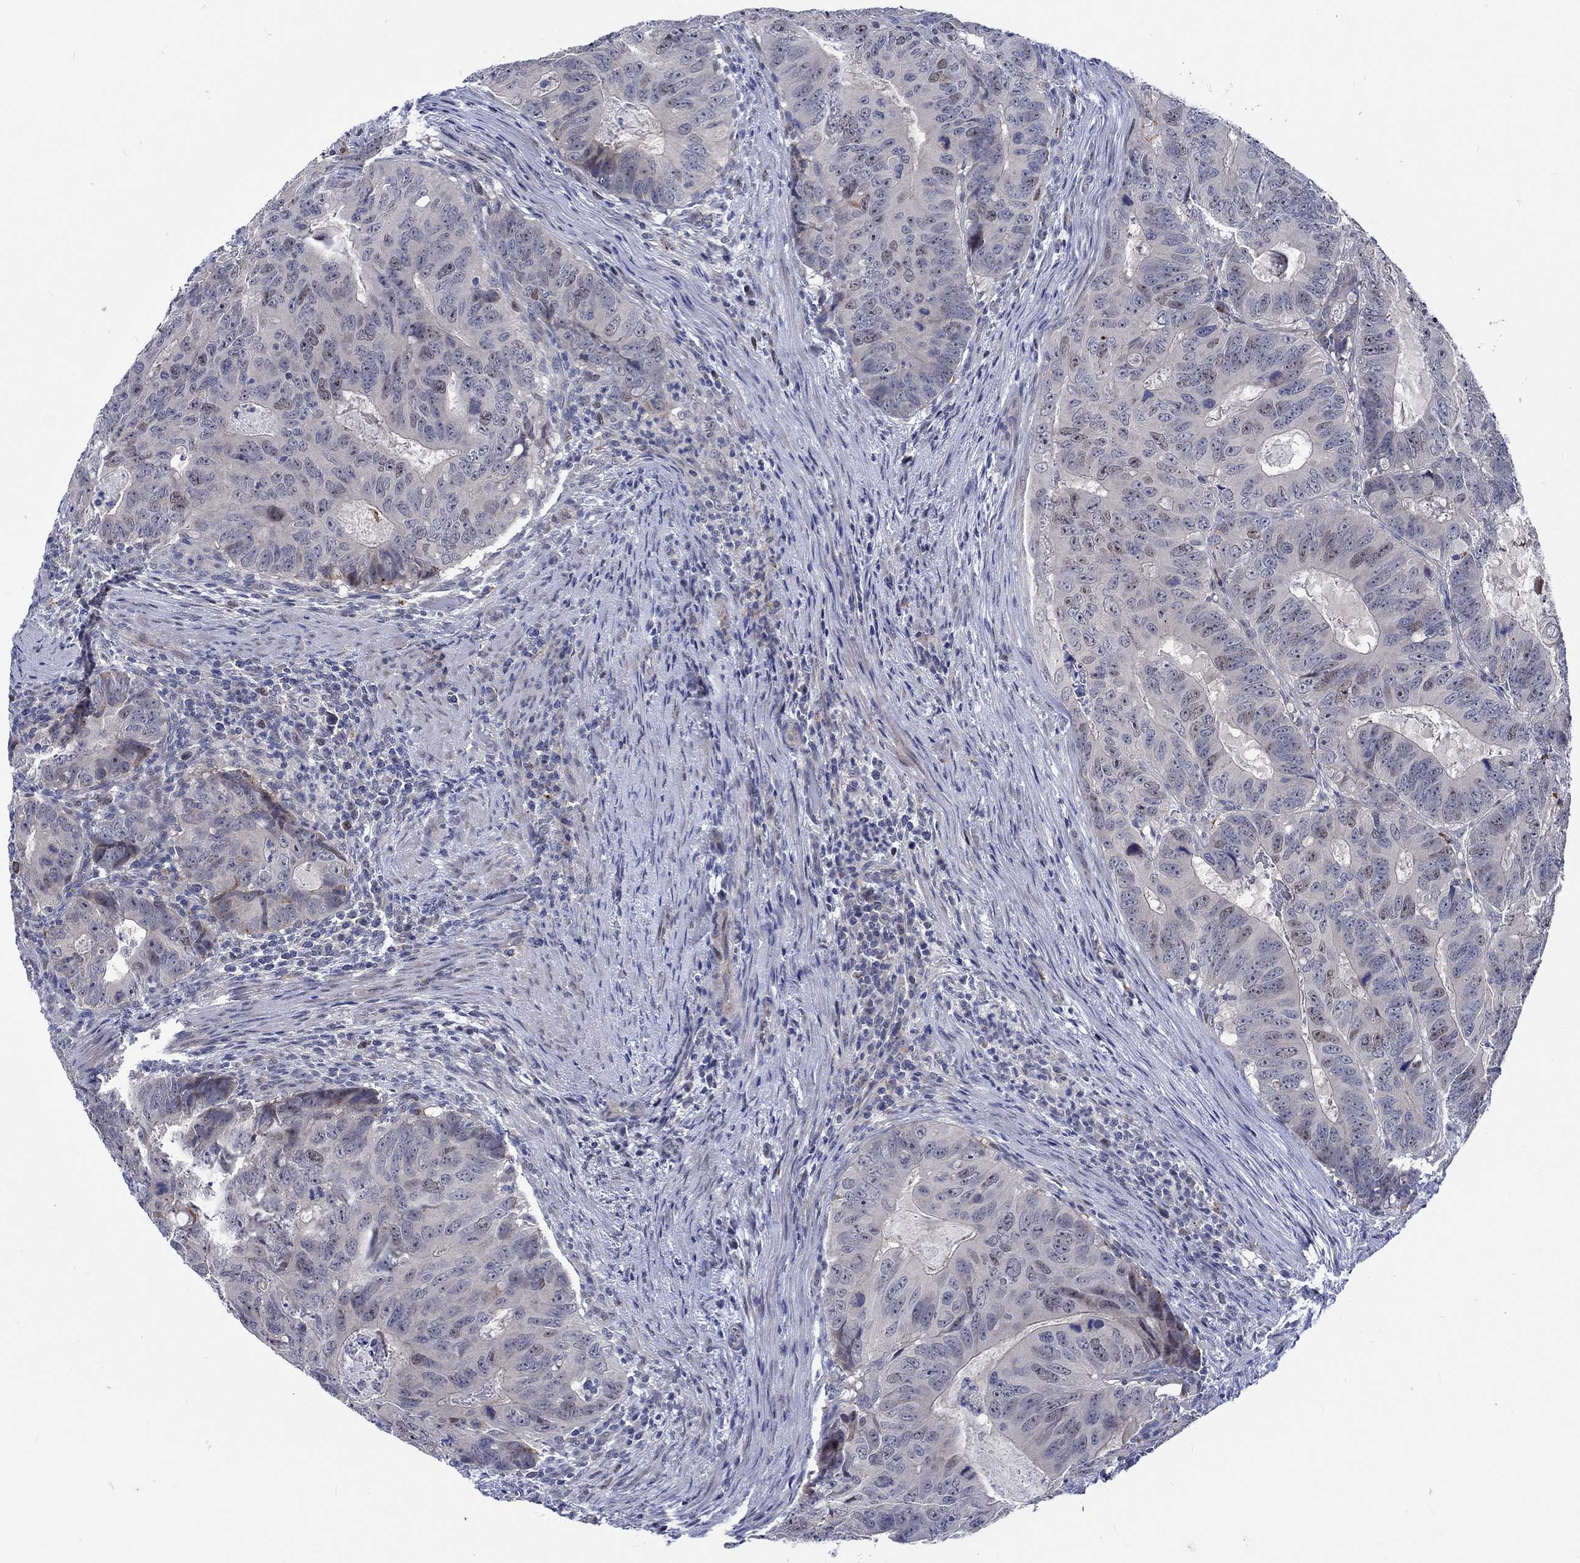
{"staining": {"intensity": "weak", "quantity": "<25%", "location": "nuclear"}, "tissue": "colorectal cancer", "cell_type": "Tumor cells", "image_type": "cancer", "snomed": [{"axis": "morphology", "description": "Adenocarcinoma, NOS"}, {"axis": "topography", "description": "Colon"}], "caption": "Immunohistochemistry micrograph of neoplastic tissue: human adenocarcinoma (colorectal) stained with DAB (3,3'-diaminobenzidine) shows no significant protein positivity in tumor cells. Brightfield microscopy of IHC stained with DAB (brown) and hematoxylin (blue), captured at high magnification.", "gene": "E2F8", "patient": {"sex": "male", "age": 79}}